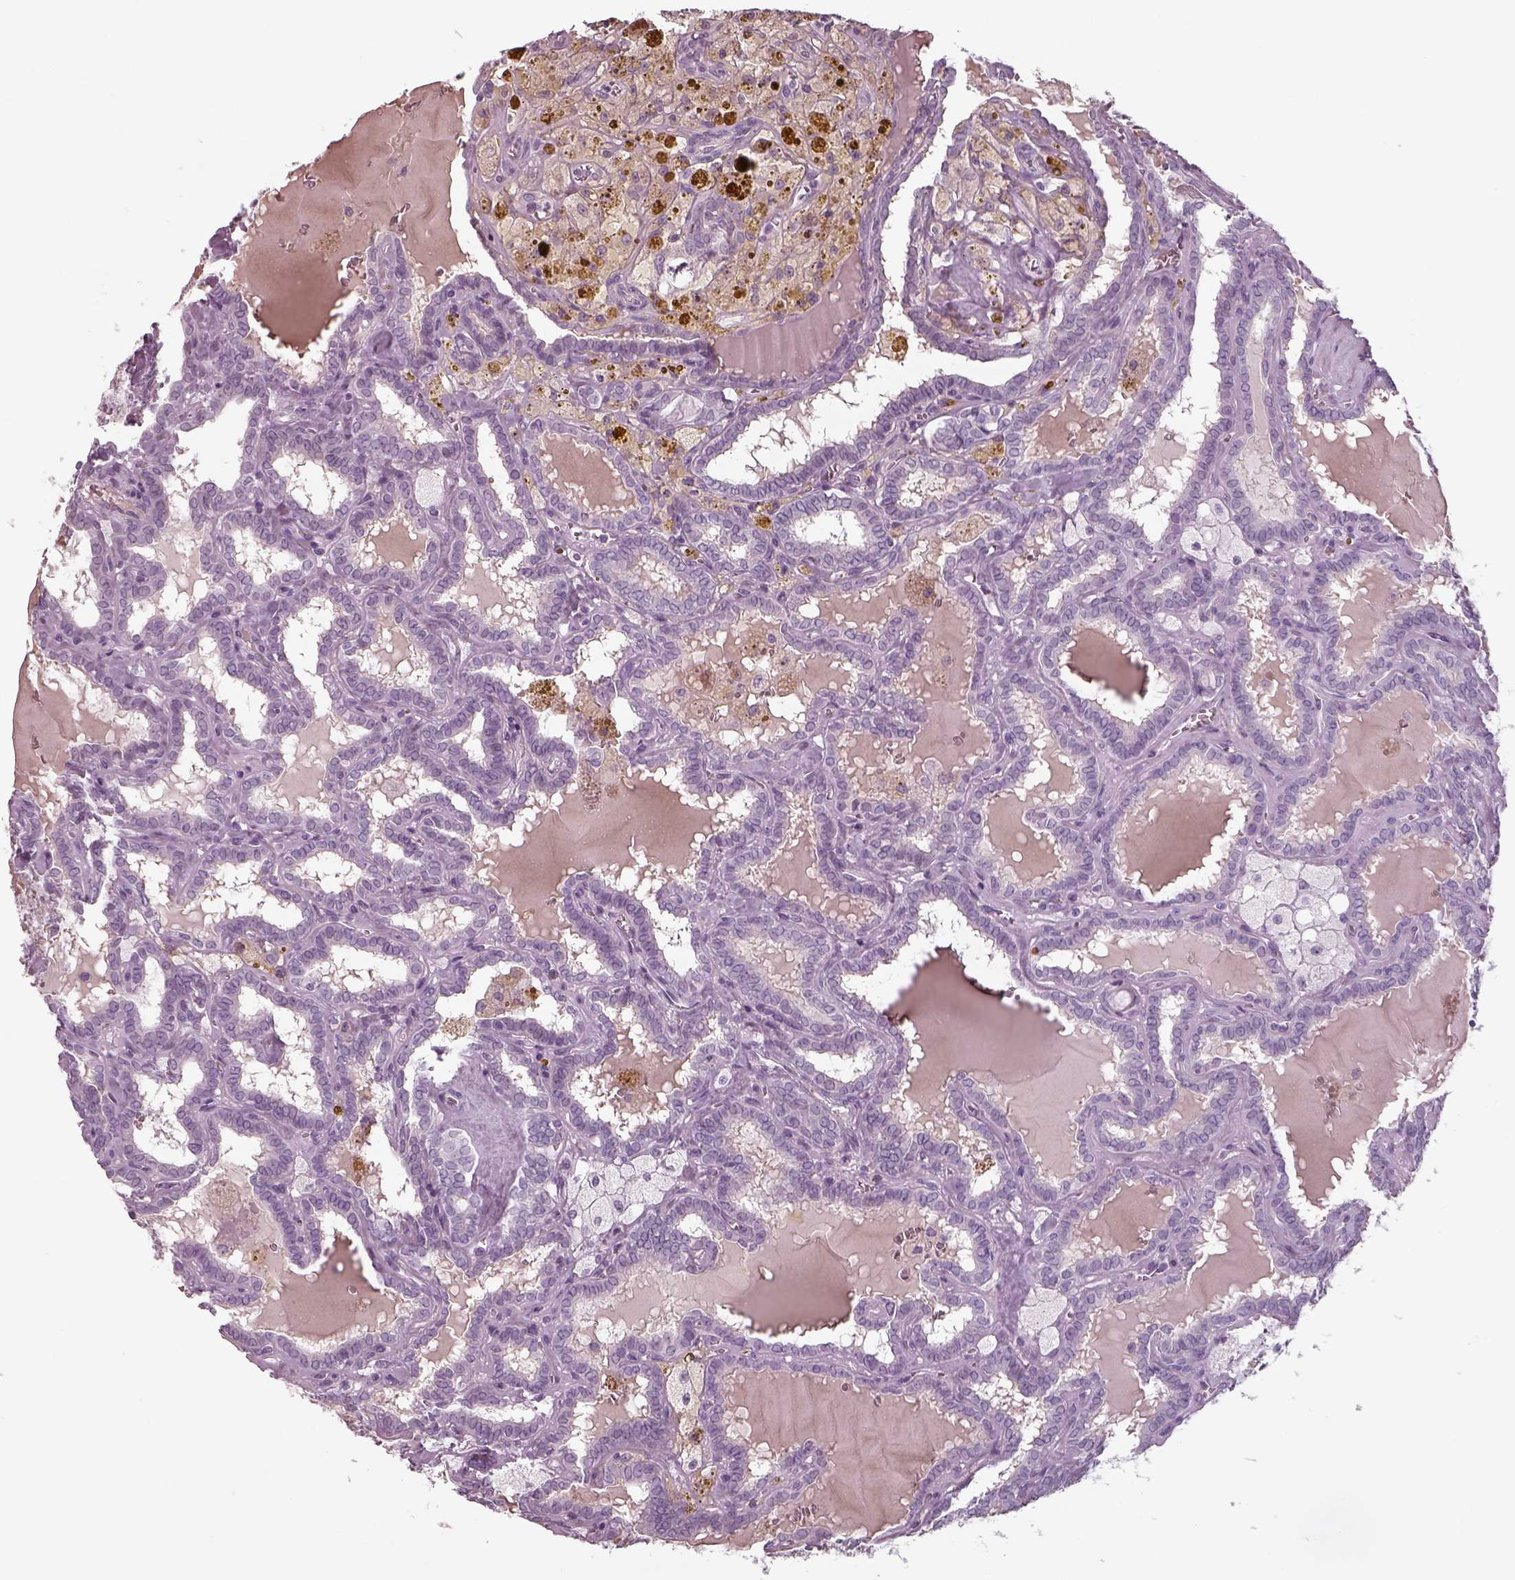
{"staining": {"intensity": "negative", "quantity": "none", "location": "none"}, "tissue": "thyroid cancer", "cell_type": "Tumor cells", "image_type": "cancer", "snomed": [{"axis": "morphology", "description": "Papillary adenocarcinoma, NOS"}, {"axis": "topography", "description": "Thyroid gland"}], "caption": "DAB (3,3'-diaminobenzidine) immunohistochemical staining of human thyroid papillary adenocarcinoma shows no significant expression in tumor cells.", "gene": "SEPTIN14", "patient": {"sex": "female", "age": 39}}